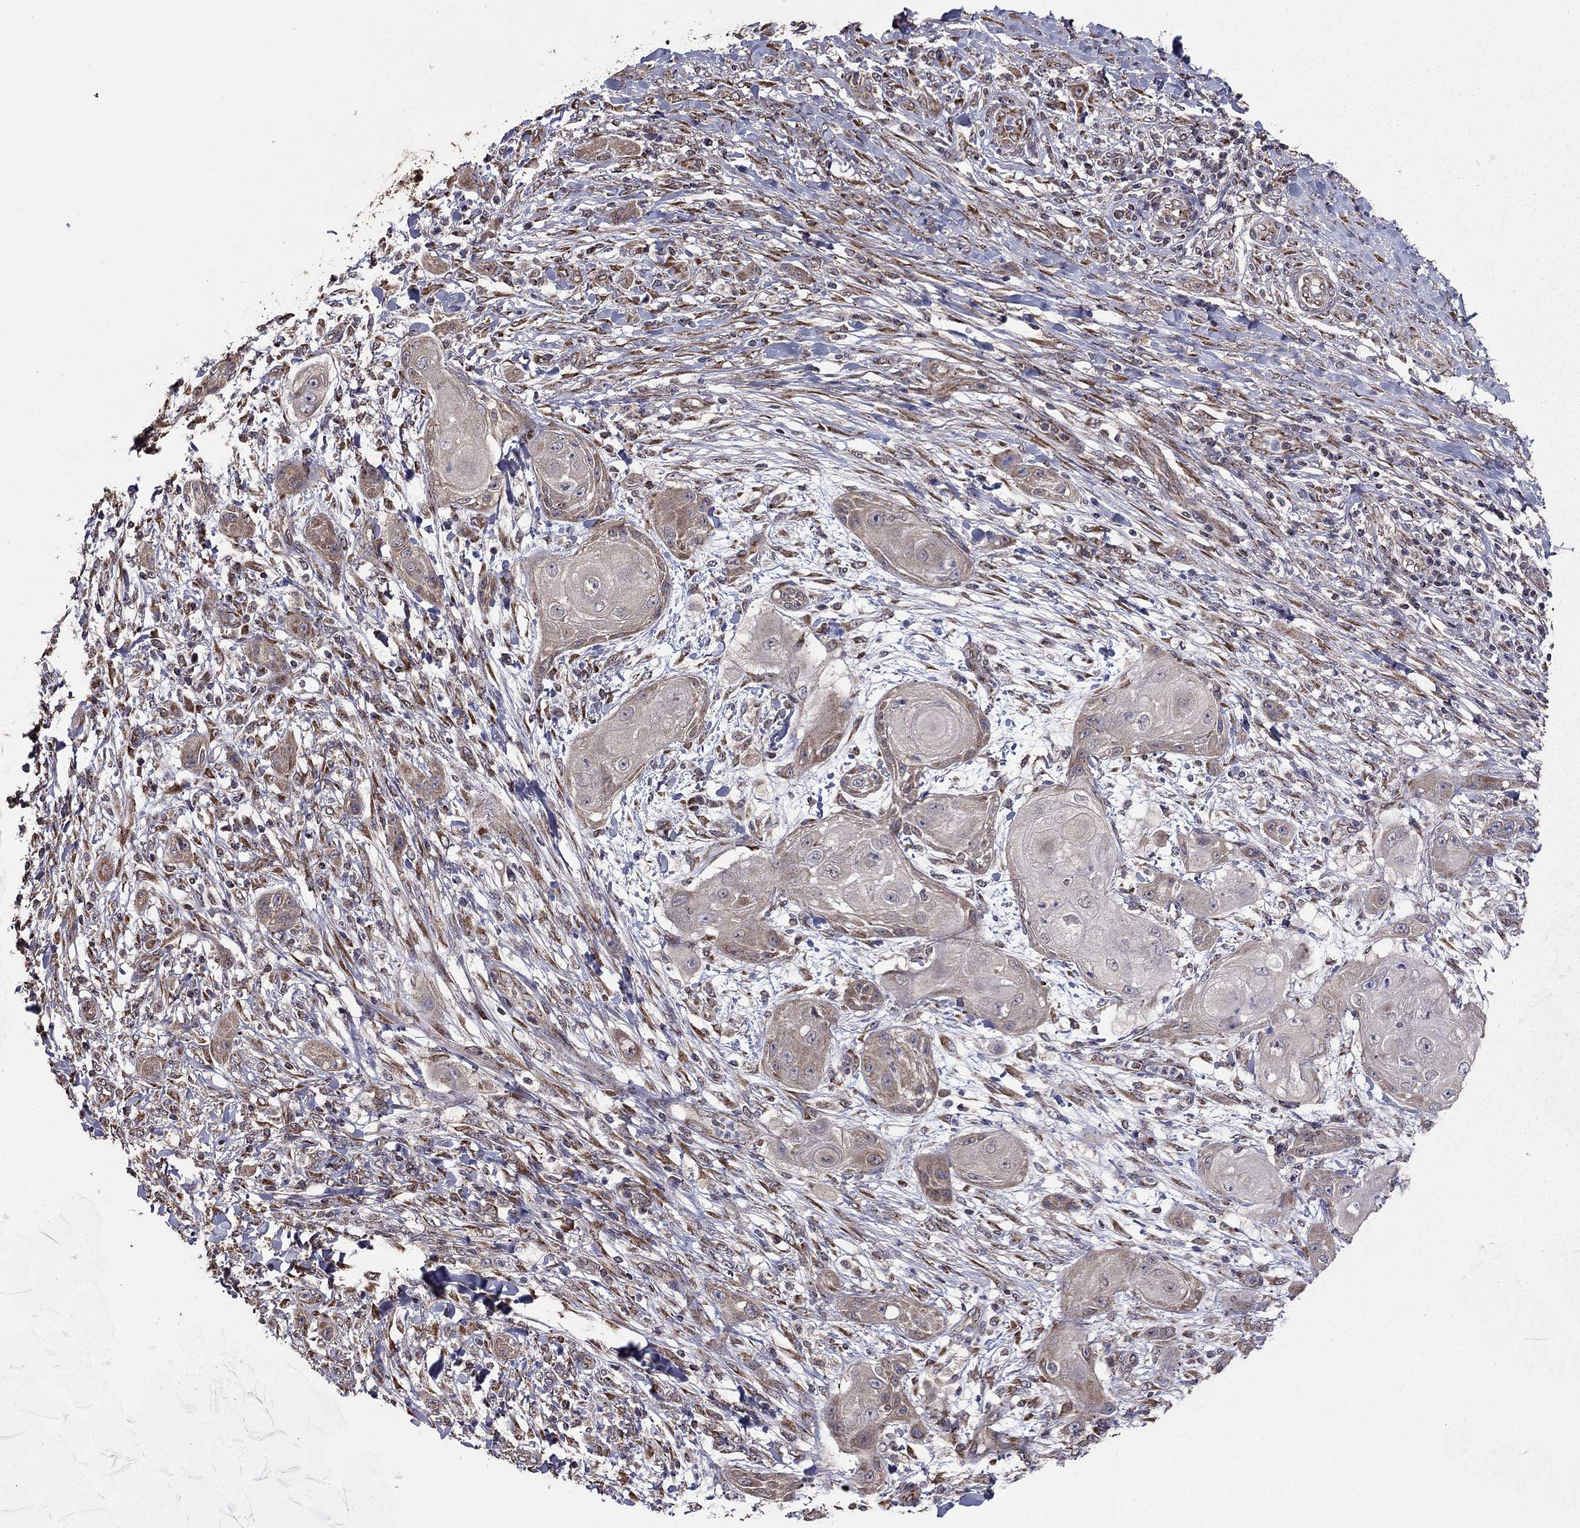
{"staining": {"intensity": "negative", "quantity": "none", "location": "none"}, "tissue": "skin cancer", "cell_type": "Tumor cells", "image_type": "cancer", "snomed": [{"axis": "morphology", "description": "Squamous cell carcinoma, NOS"}, {"axis": "topography", "description": "Skin"}], "caption": "An immunohistochemistry photomicrograph of skin cancer is shown. There is no staining in tumor cells of skin cancer.", "gene": "NKIRAS1", "patient": {"sex": "male", "age": 62}}